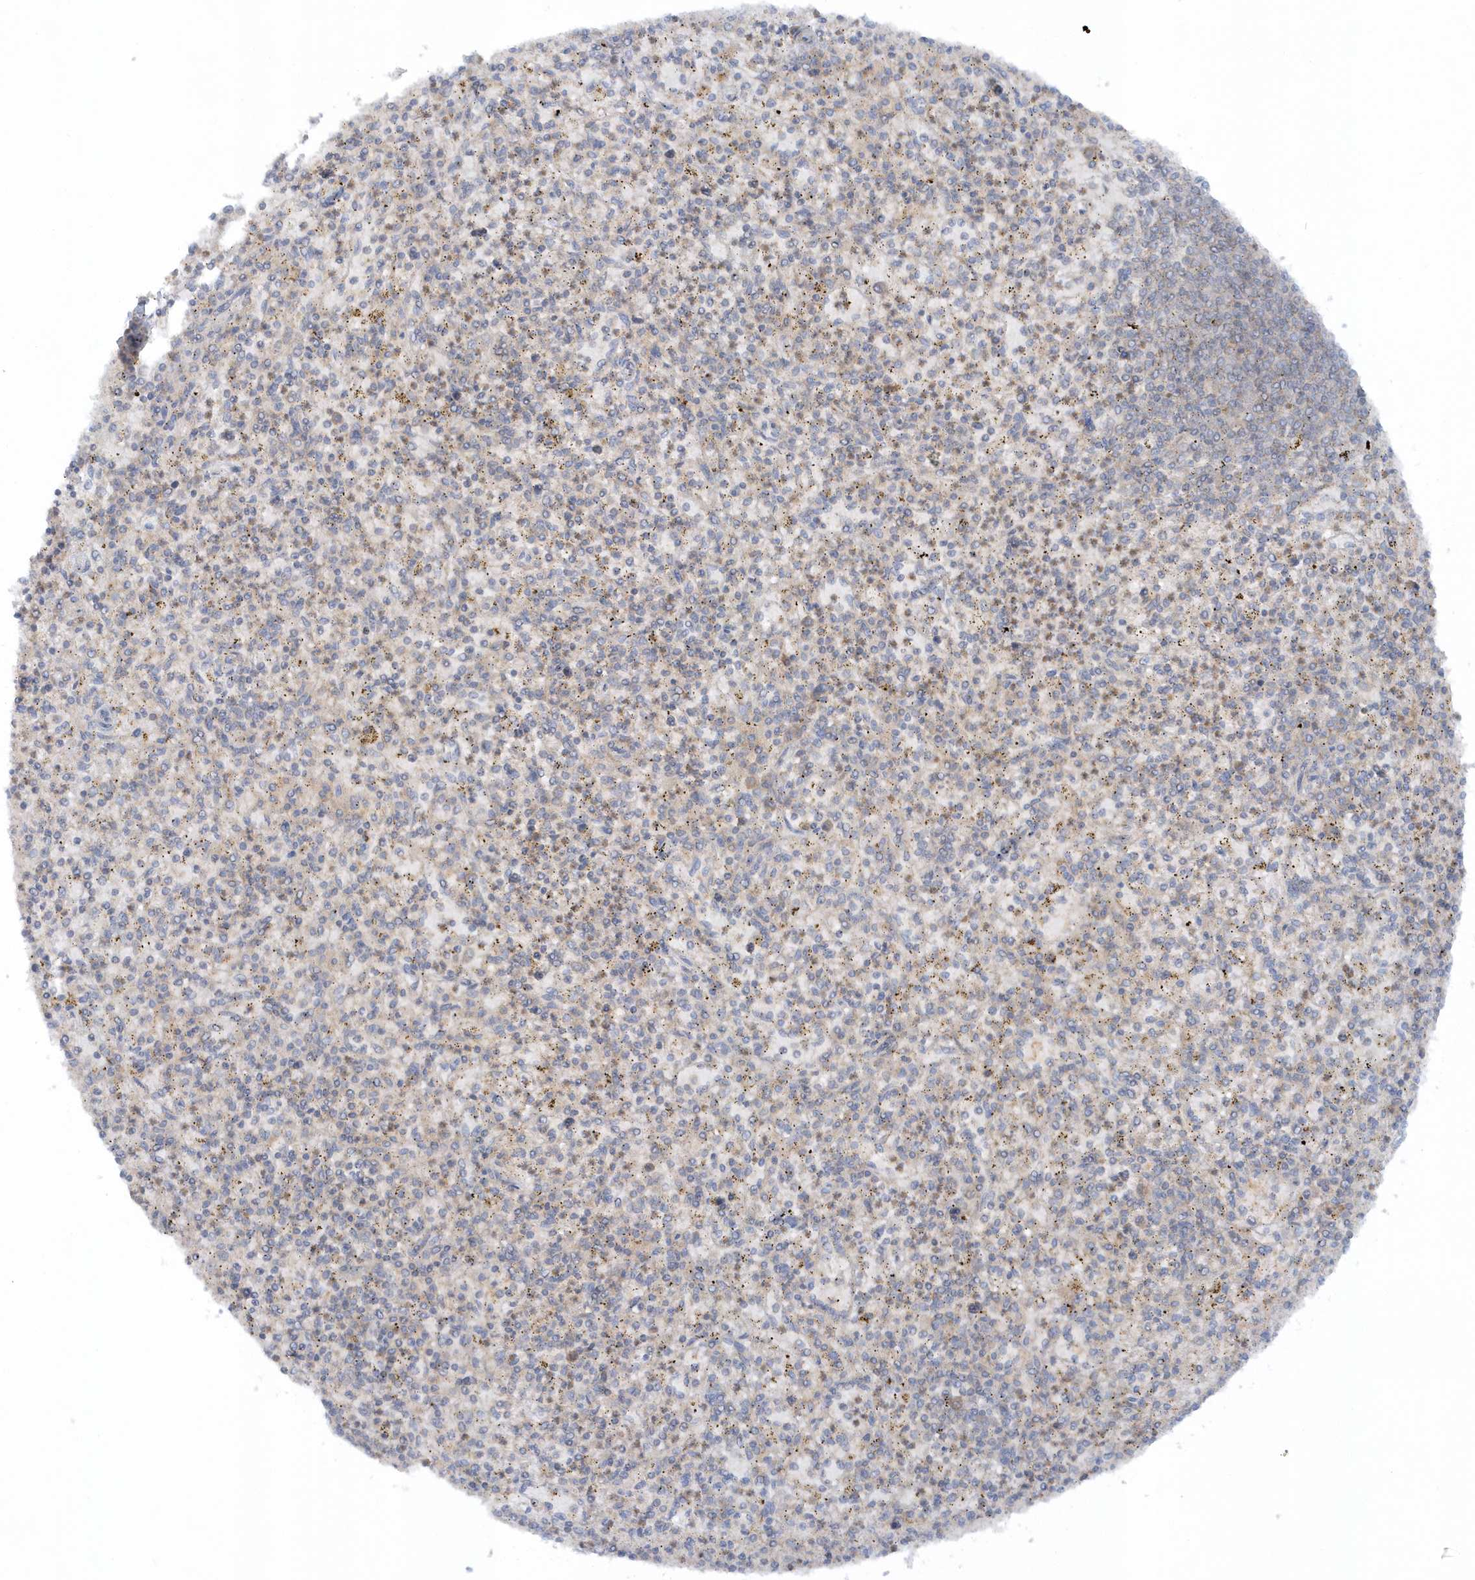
{"staining": {"intensity": "moderate", "quantity": "<25%", "location": "cytoplasmic/membranous"}, "tissue": "spleen", "cell_type": "Cells in red pulp", "image_type": "normal", "snomed": [{"axis": "morphology", "description": "Normal tissue, NOS"}, {"axis": "topography", "description": "Spleen"}], "caption": "A photomicrograph of human spleen stained for a protein demonstrates moderate cytoplasmic/membranous brown staining in cells in red pulp.", "gene": "CNOT10", "patient": {"sex": "male", "age": 72}}